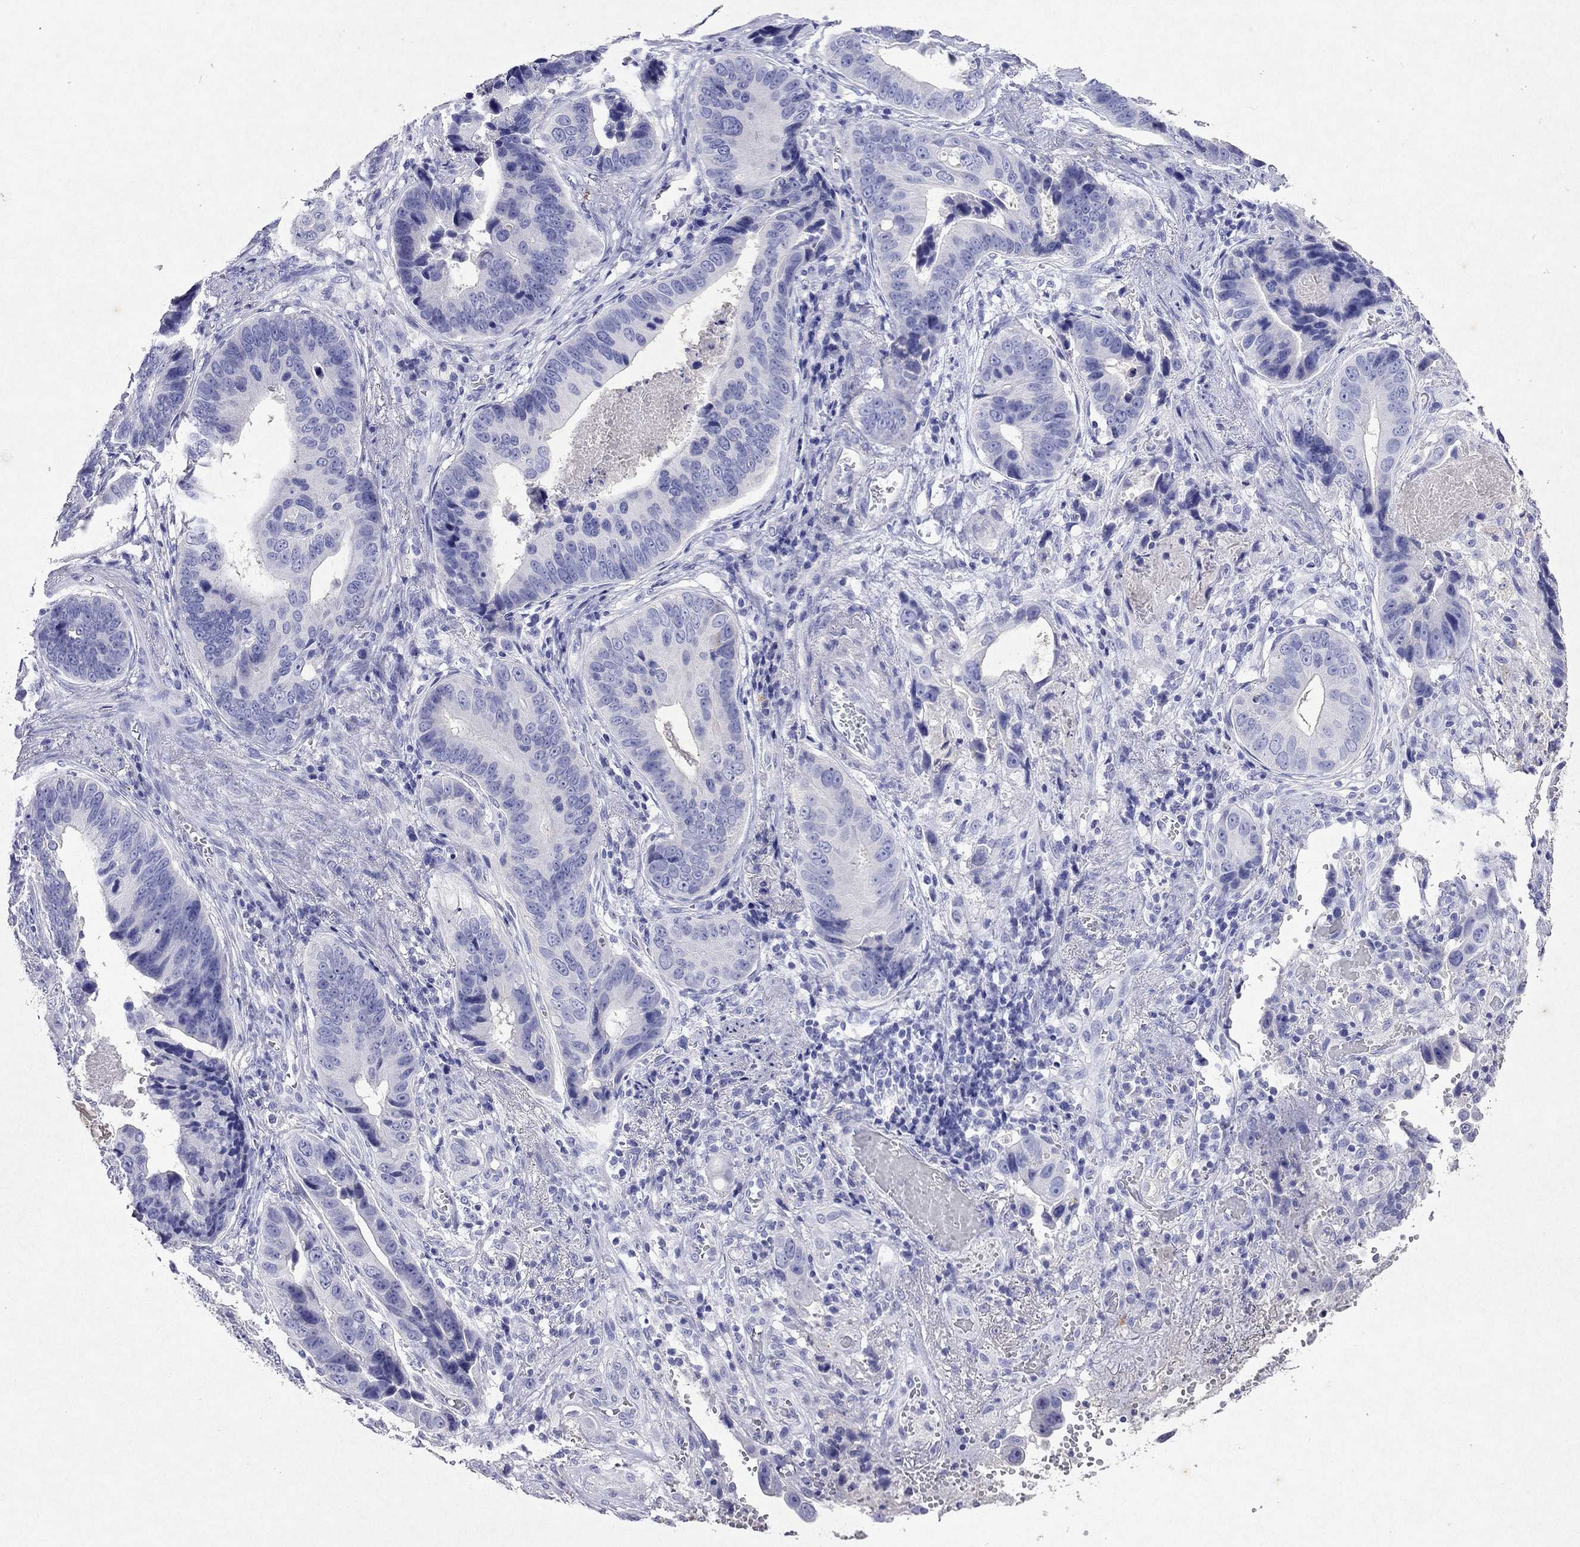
{"staining": {"intensity": "negative", "quantity": "none", "location": "none"}, "tissue": "stomach cancer", "cell_type": "Tumor cells", "image_type": "cancer", "snomed": [{"axis": "morphology", "description": "Adenocarcinoma, NOS"}, {"axis": "topography", "description": "Stomach"}], "caption": "IHC histopathology image of neoplastic tissue: human stomach cancer (adenocarcinoma) stained with DAB displays no significant protein positivity in tumor cells. (IHC, brightfield microscopy, high magnification).", "gene": "ARMC12", "patient": {"sex": "male", "age": 84}}